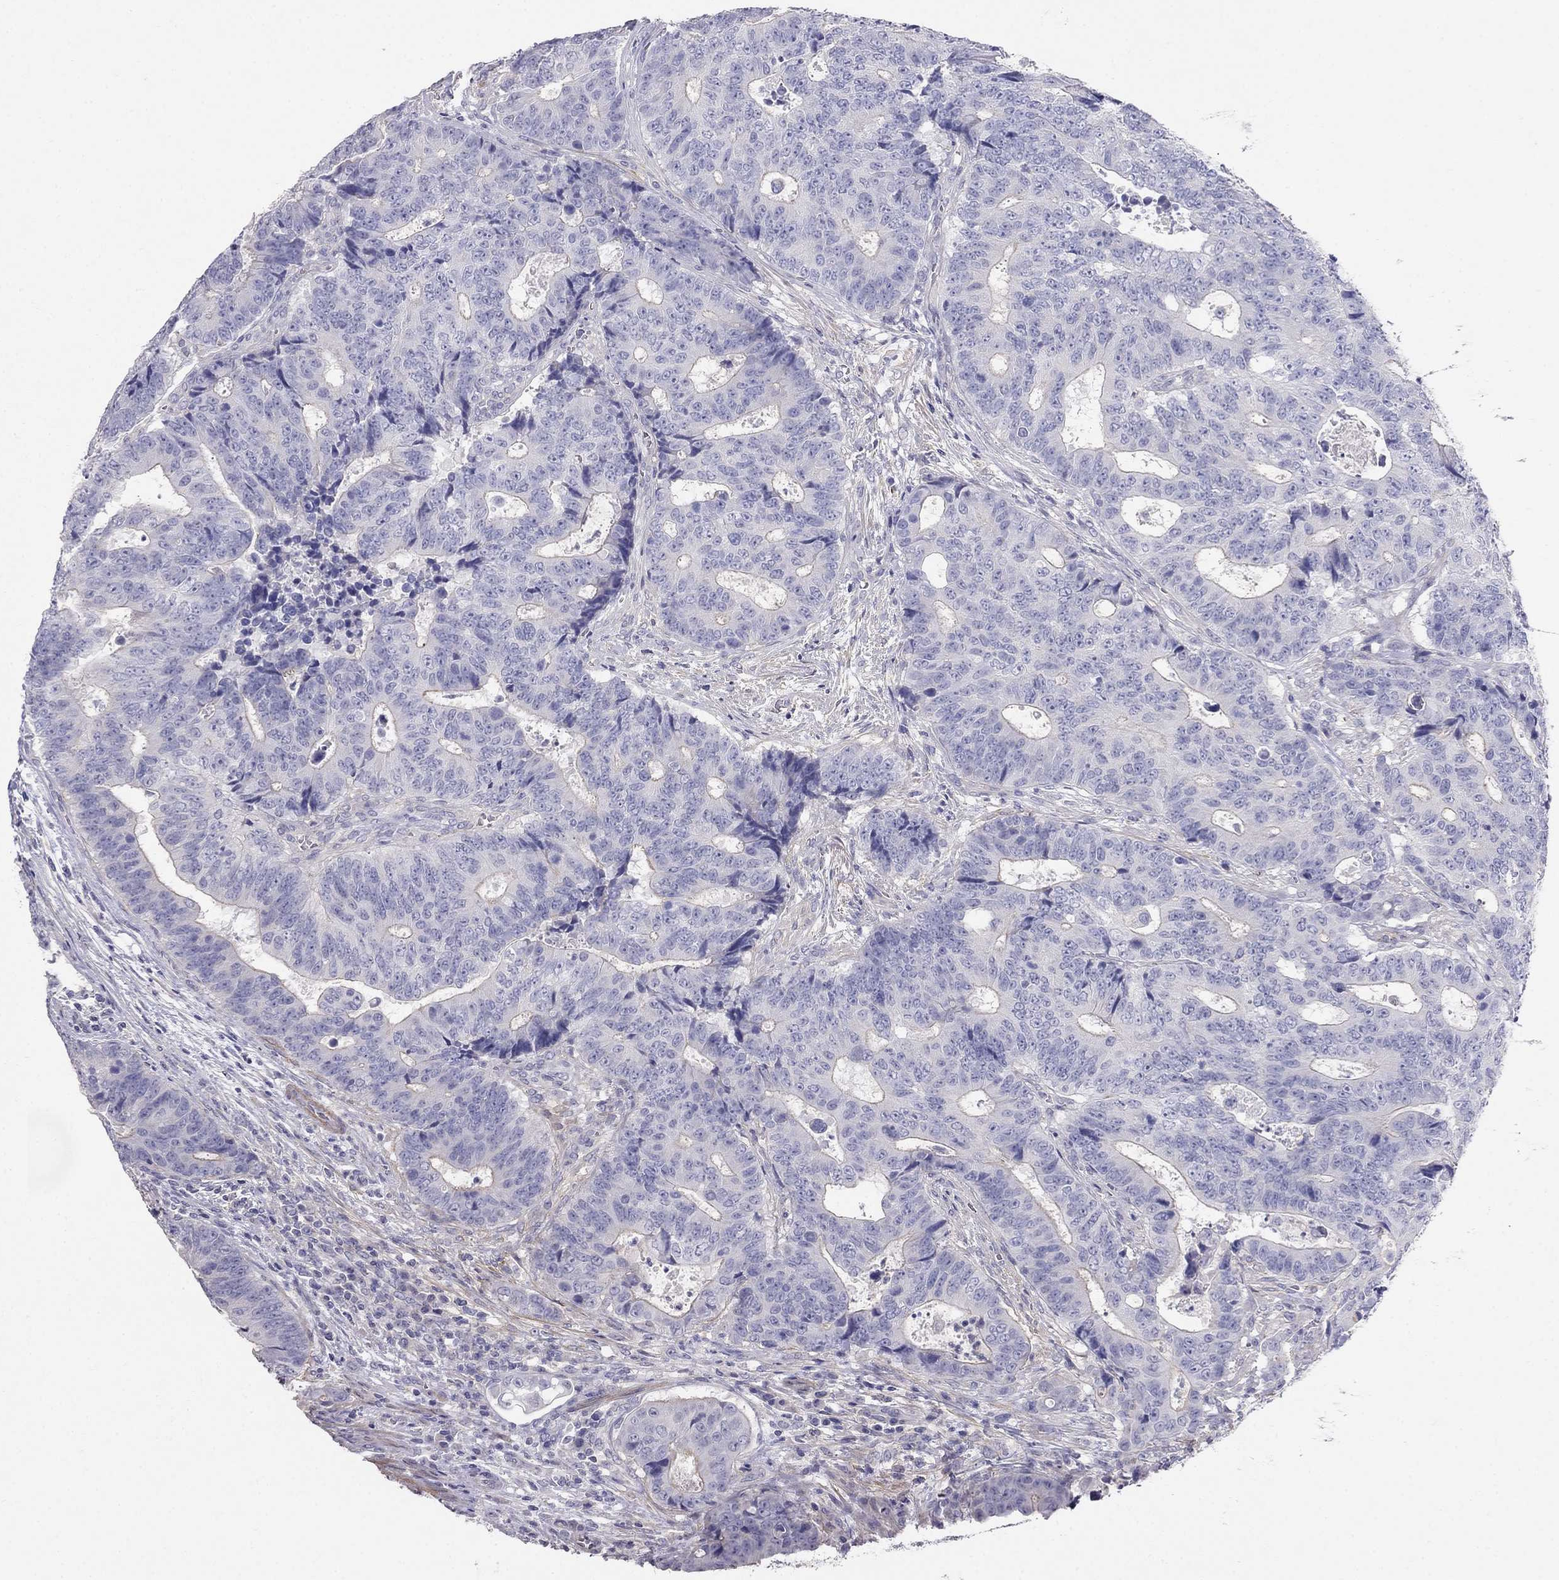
{"staining": {"intensity": "negative", "quantity": "none", "location": "none"}, "tissue": "colorectal cancer", "cell_type": "Tumor cells", "image_type": "cancer", "snomed": [{"axis": "morphology", "description": "Adenocarcinoma, NOS"}, {"axis": "topography", "description": "Colon"}], "caption": "The image exhibits no staining of tumor cells in colorectal cancer. The staining is performed using DAB brown chromogen with nuclei counter-stained in using hematoxylin.", "gene": "LY6H", "patient": {"sex": "female", "age": 48}}